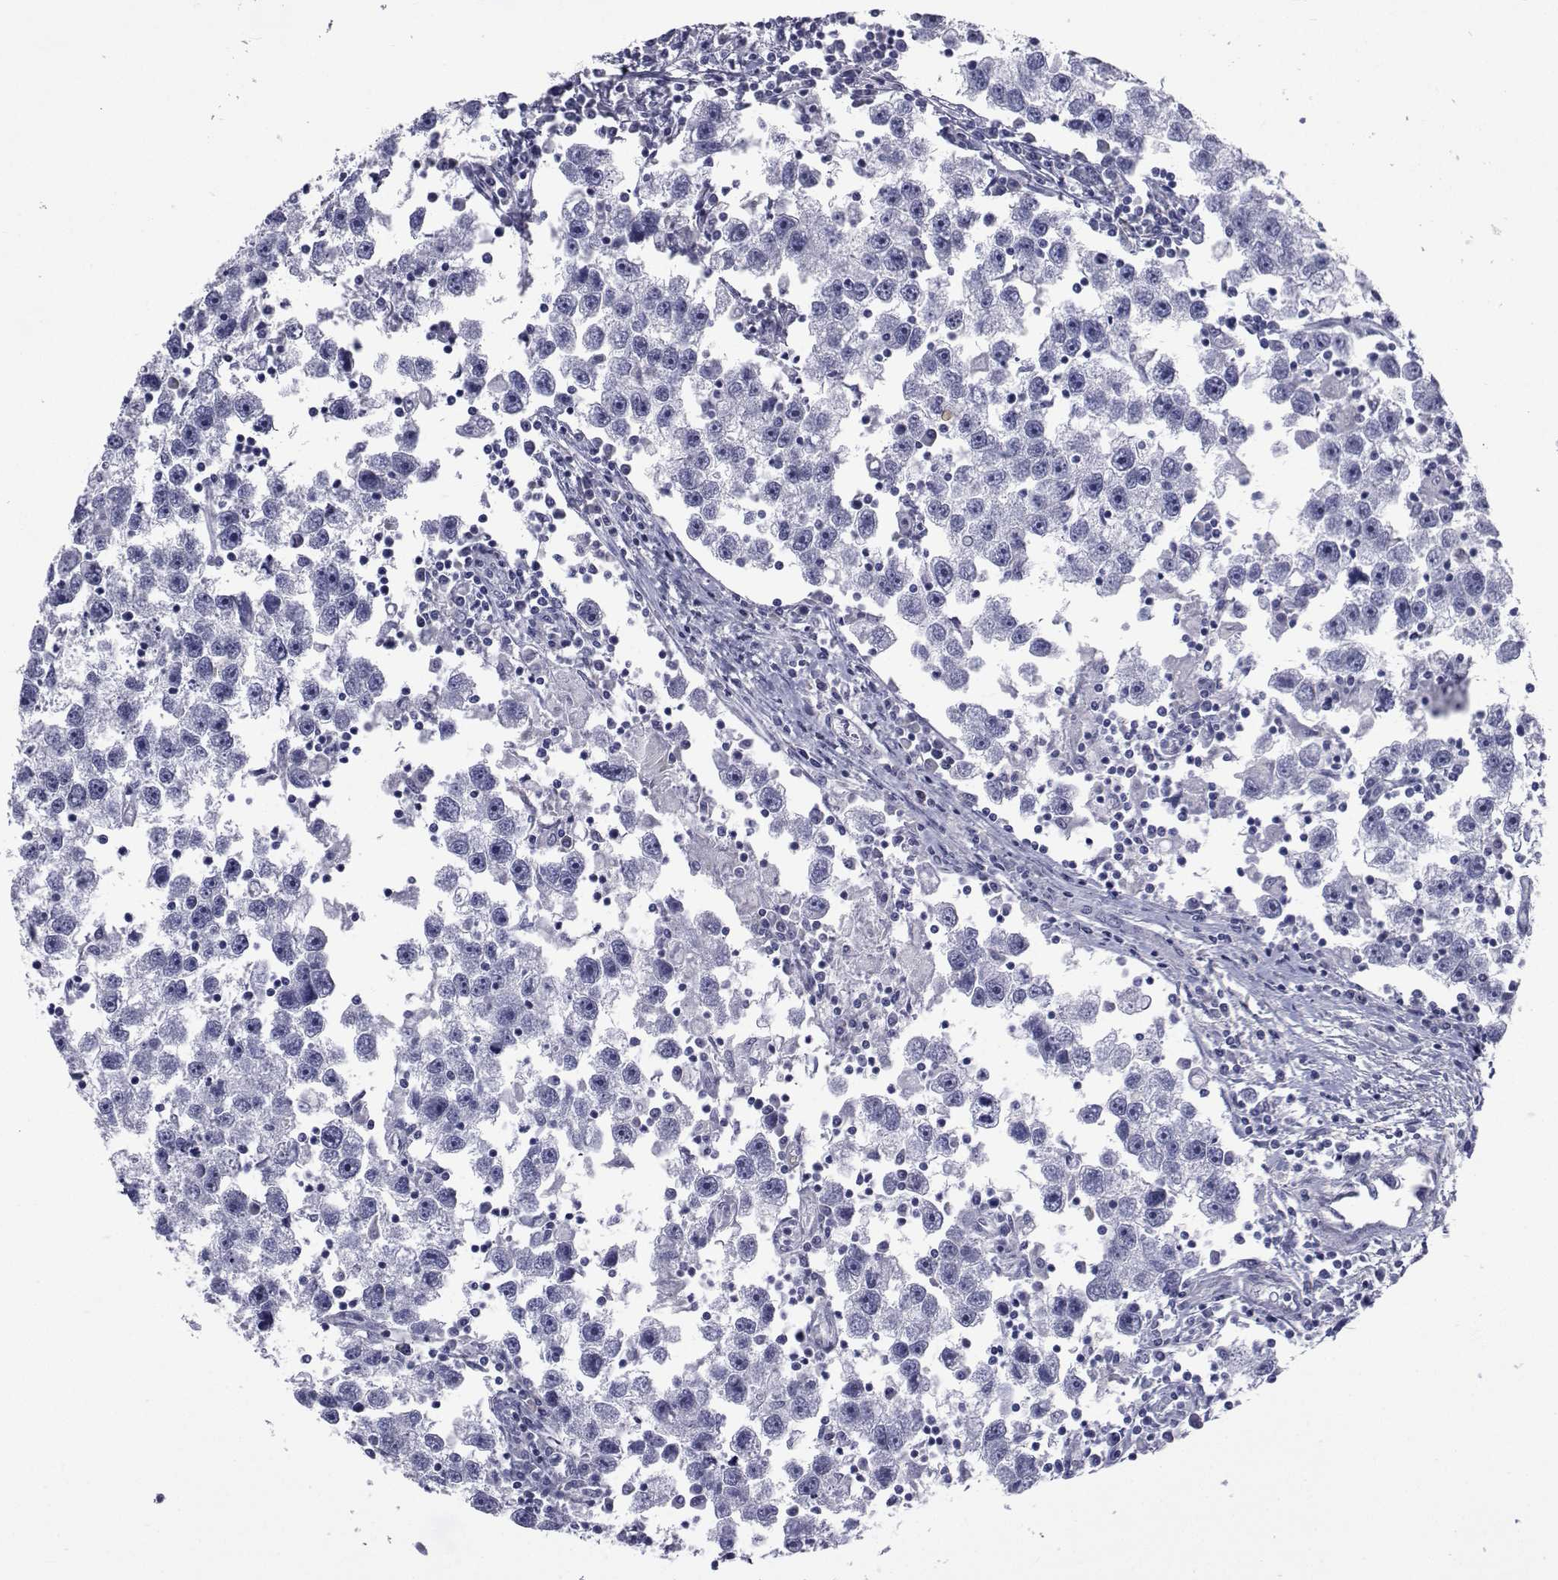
{"staining": {"intensity": "negative", "quantity": "none", "location": "none"}, "tissue": "testis cancer", "cell_type": "Tumor cells", "image_type": "cancer", "snomed": [{"axis": "morphology", "description": "Seminoma, NOS"}, {"axis": "topography", "description": "Testis"}], "caption": "The micrograph shows no significant expression in tumor cells of seminoma (testis). (DAB (3,3'-diaminobenzidine) immunohistochemistry (IHC) with hematoxylin counter stain).", "gene": "ROPN1", "patient": {"sex": "male", "age": 30}}